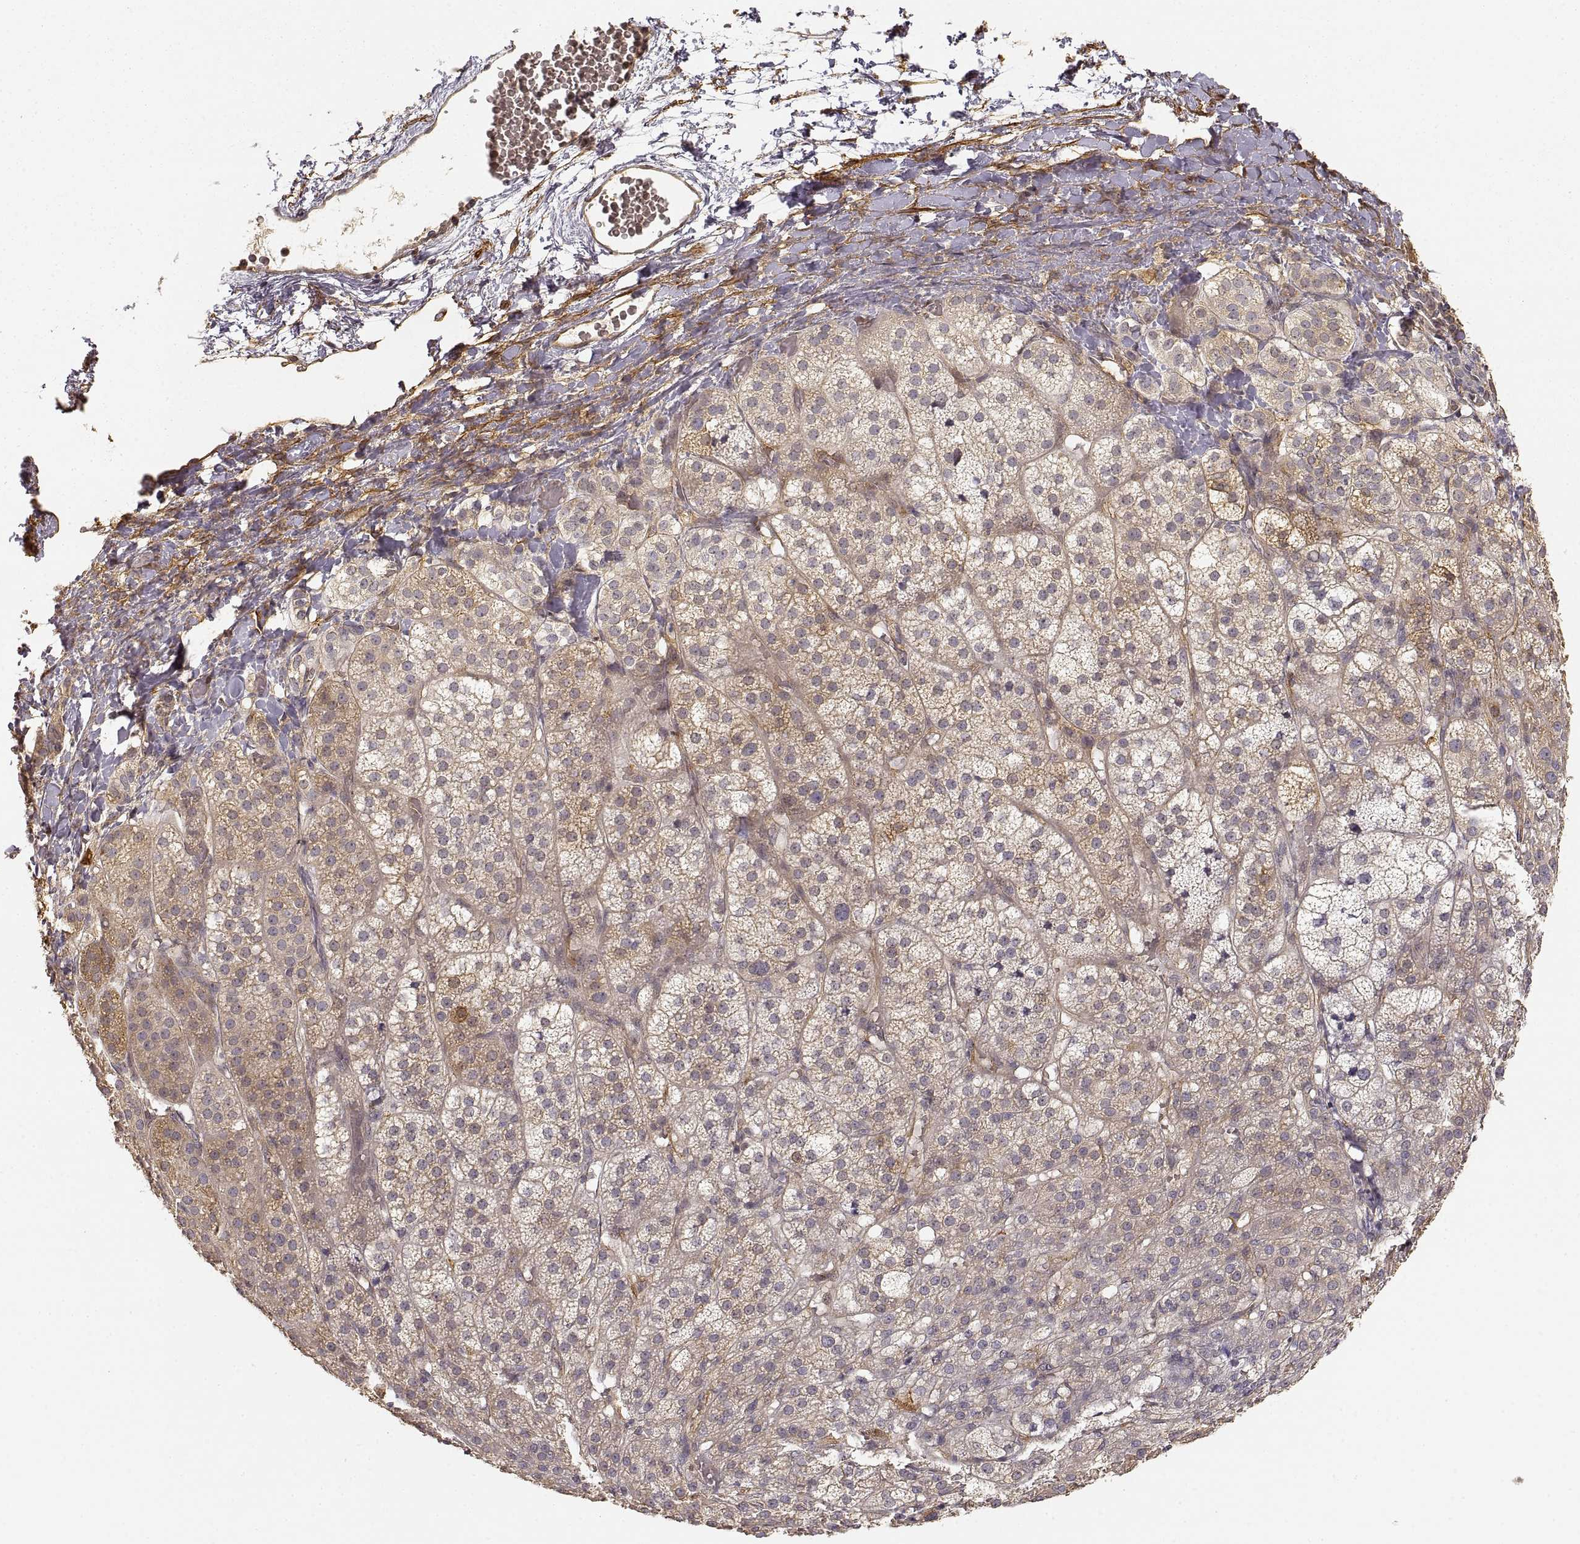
{"staining": {"intensity": "weak", "quantity": ">75%", "location": "cytoplasmic/membranous"}, "tissue": "adrenal gland", "cell_type": "Glandular cells", "image_type": "normal", "snomed": [{"axis": "morphology", "description": "Normal tissue, NOS"}, {"axis": "topography", "description": "Adrenal gland"}], "caption": "Protein analysis of normal adrenal gland exhibits weak cytoplasmic/membranous expression in about >75% of glandular cells. (Stains: DAB in brown, nuclei in blue, Microscopy: brightfield microscopy at high magnification).", "gene": "LAMA4", "patient": {"sex": "female", "age": 60}}